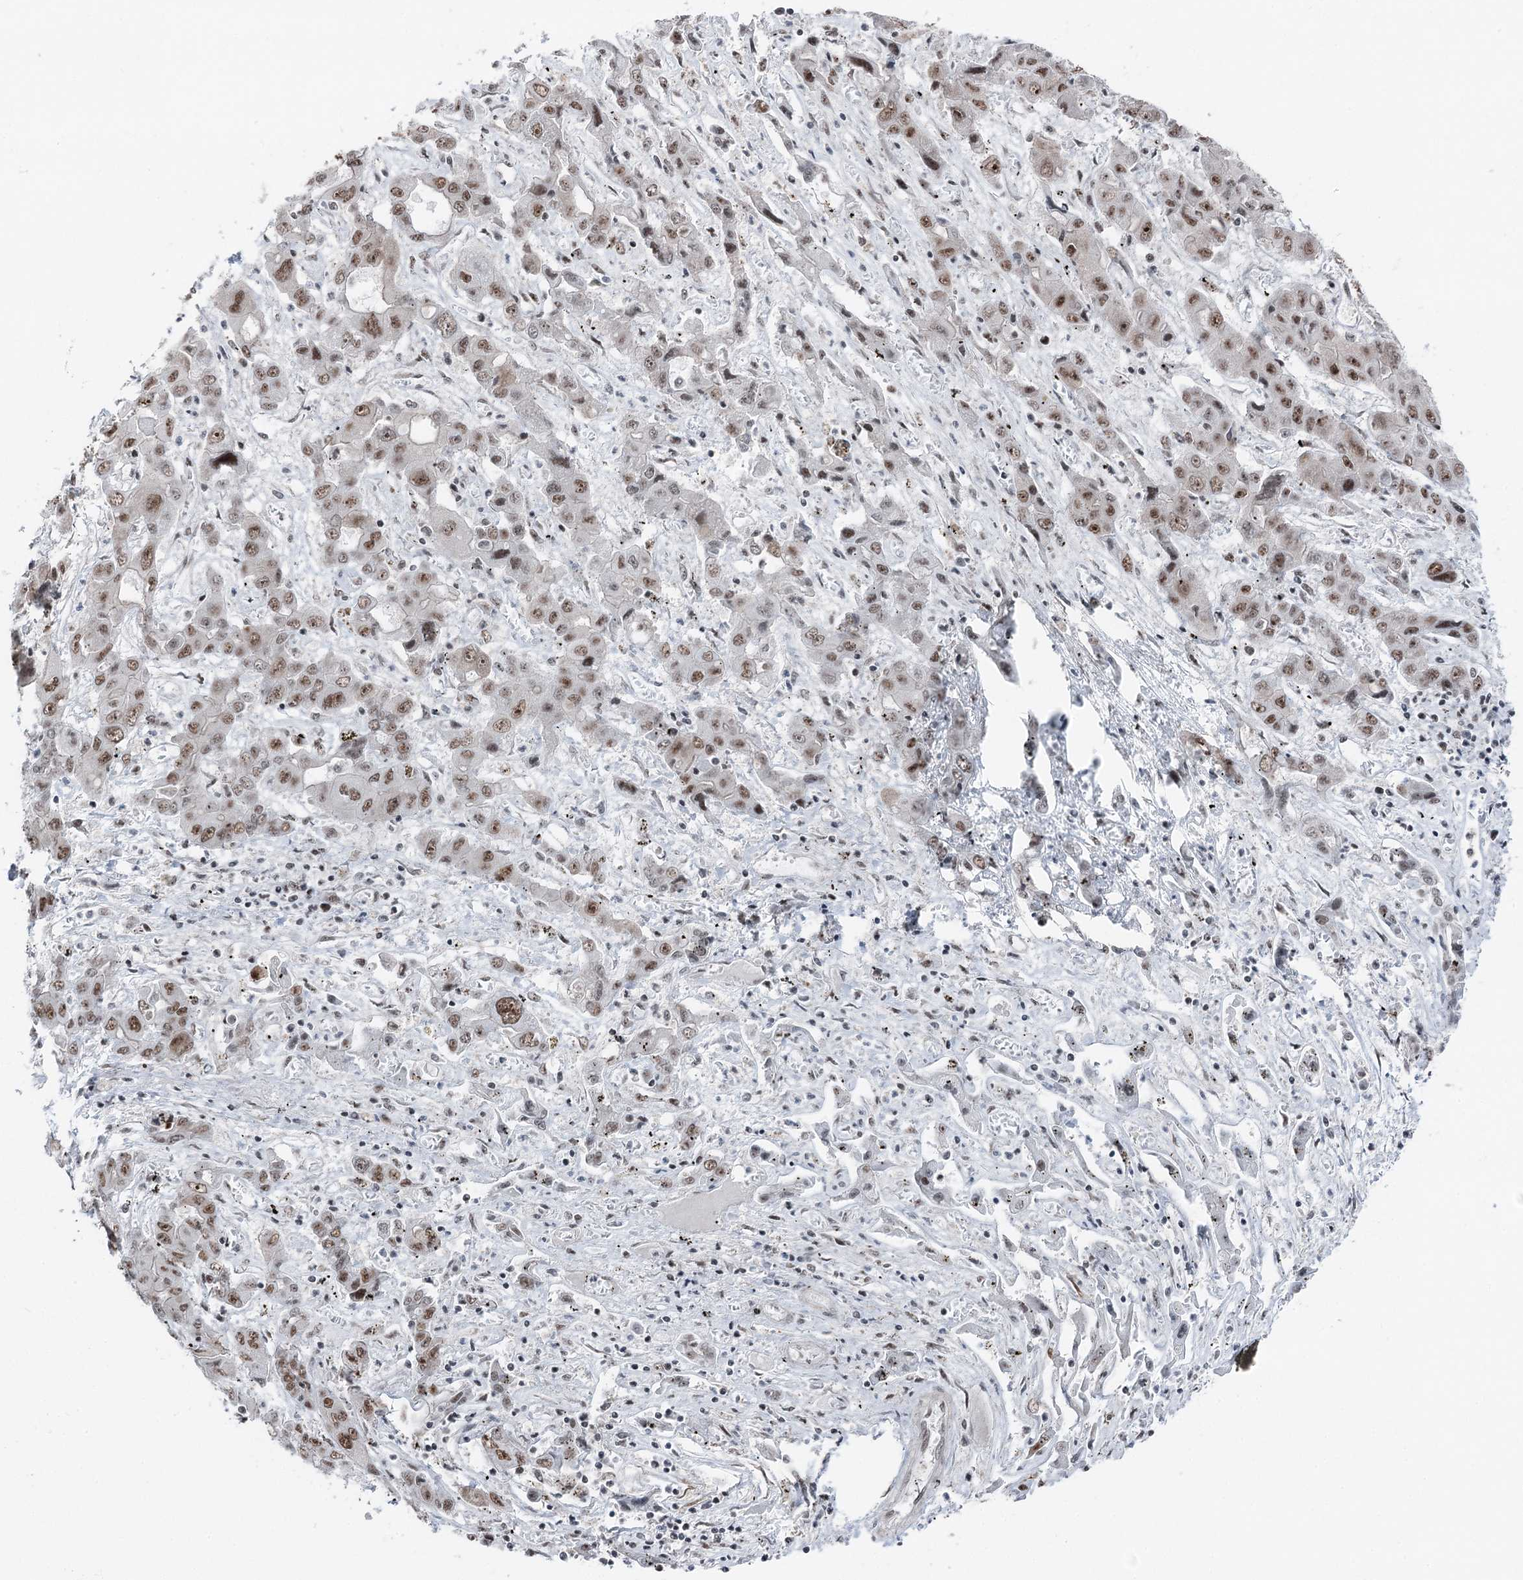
{"staining": {"intensity": "moderate", "quantity": "25%-75%", "location": "nuclear"}, "tissue": "liver cancer", "cell_type": "Tumor cells", "image_type": "cancer", "snomed": [{"axis": "morphology", "description": "Cholangiocarcinoma"}, {"axis": "topography", "description": "Liver"}], "caption": "This is a photomicrograph of immunohistochemistry (IHC) staining of cholangiocarcinoma (liver), which shows moderate staining in the nuclear of tumor cells.", "gene": "POLR2H", "patient": {"sex": "male", "age": 67}}